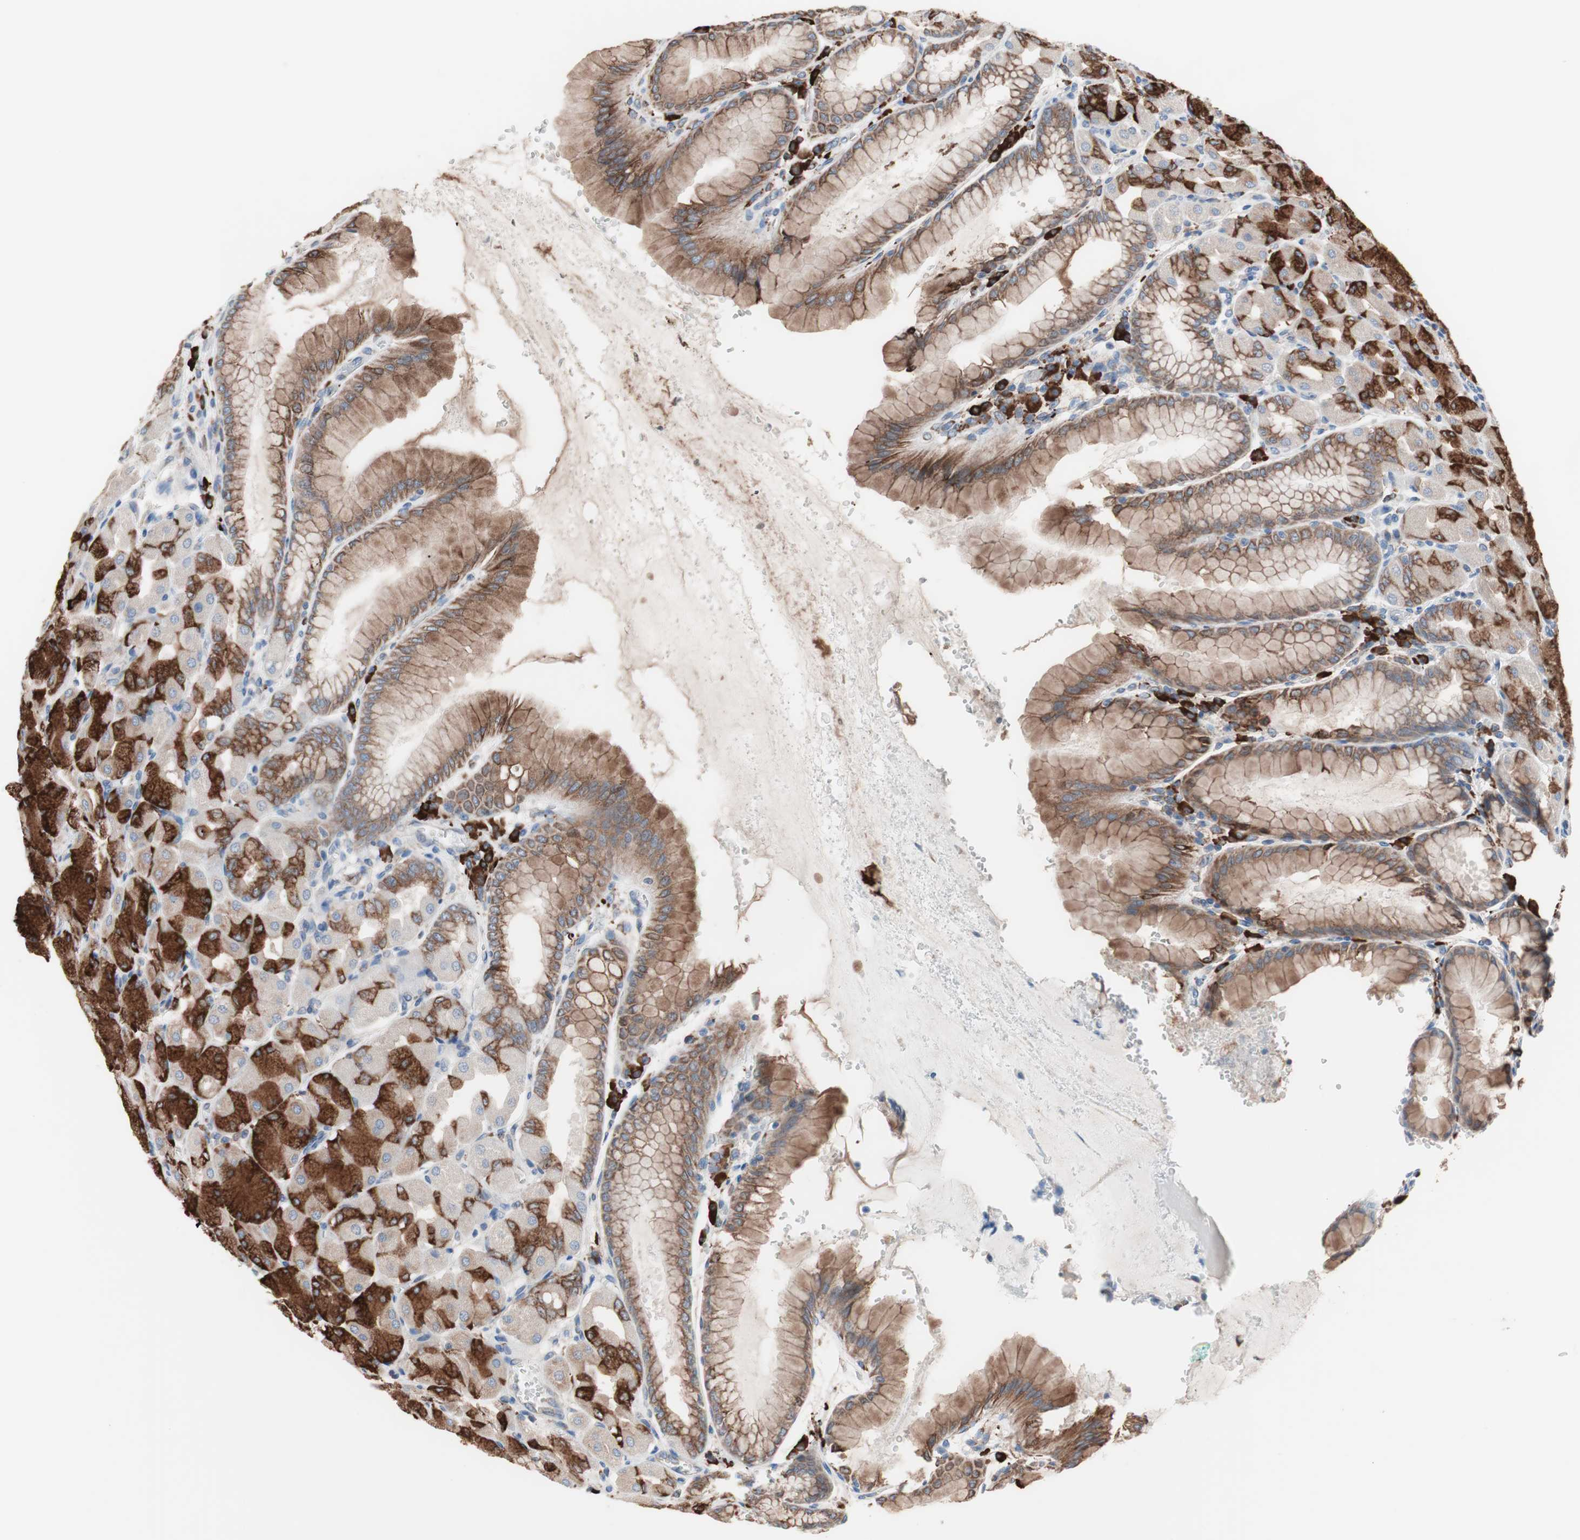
{"staining": {"intensity": "moderate", "quantity": ">75%", "location": "cytoplasmic/membranous"}, "tissue": "stomach", "cell_type": "Glandular cells", "image_type": "normal", "snomed": [{"axis": "morphology", "description": "Normal tissue, NOS"}, {"axis": "topography", "description": "Stomach, upper"}], "caption": "Brown immunohistochemical staining in benign human stomach displays moderate cytoplasmic/membranous staining in approximately >75% of glandular cells. (brown staining indicates protein expression, while blue staining denotes nuclei).", "gene": "SLC27A4", "patient": {"sex": "female", "age": 56}}